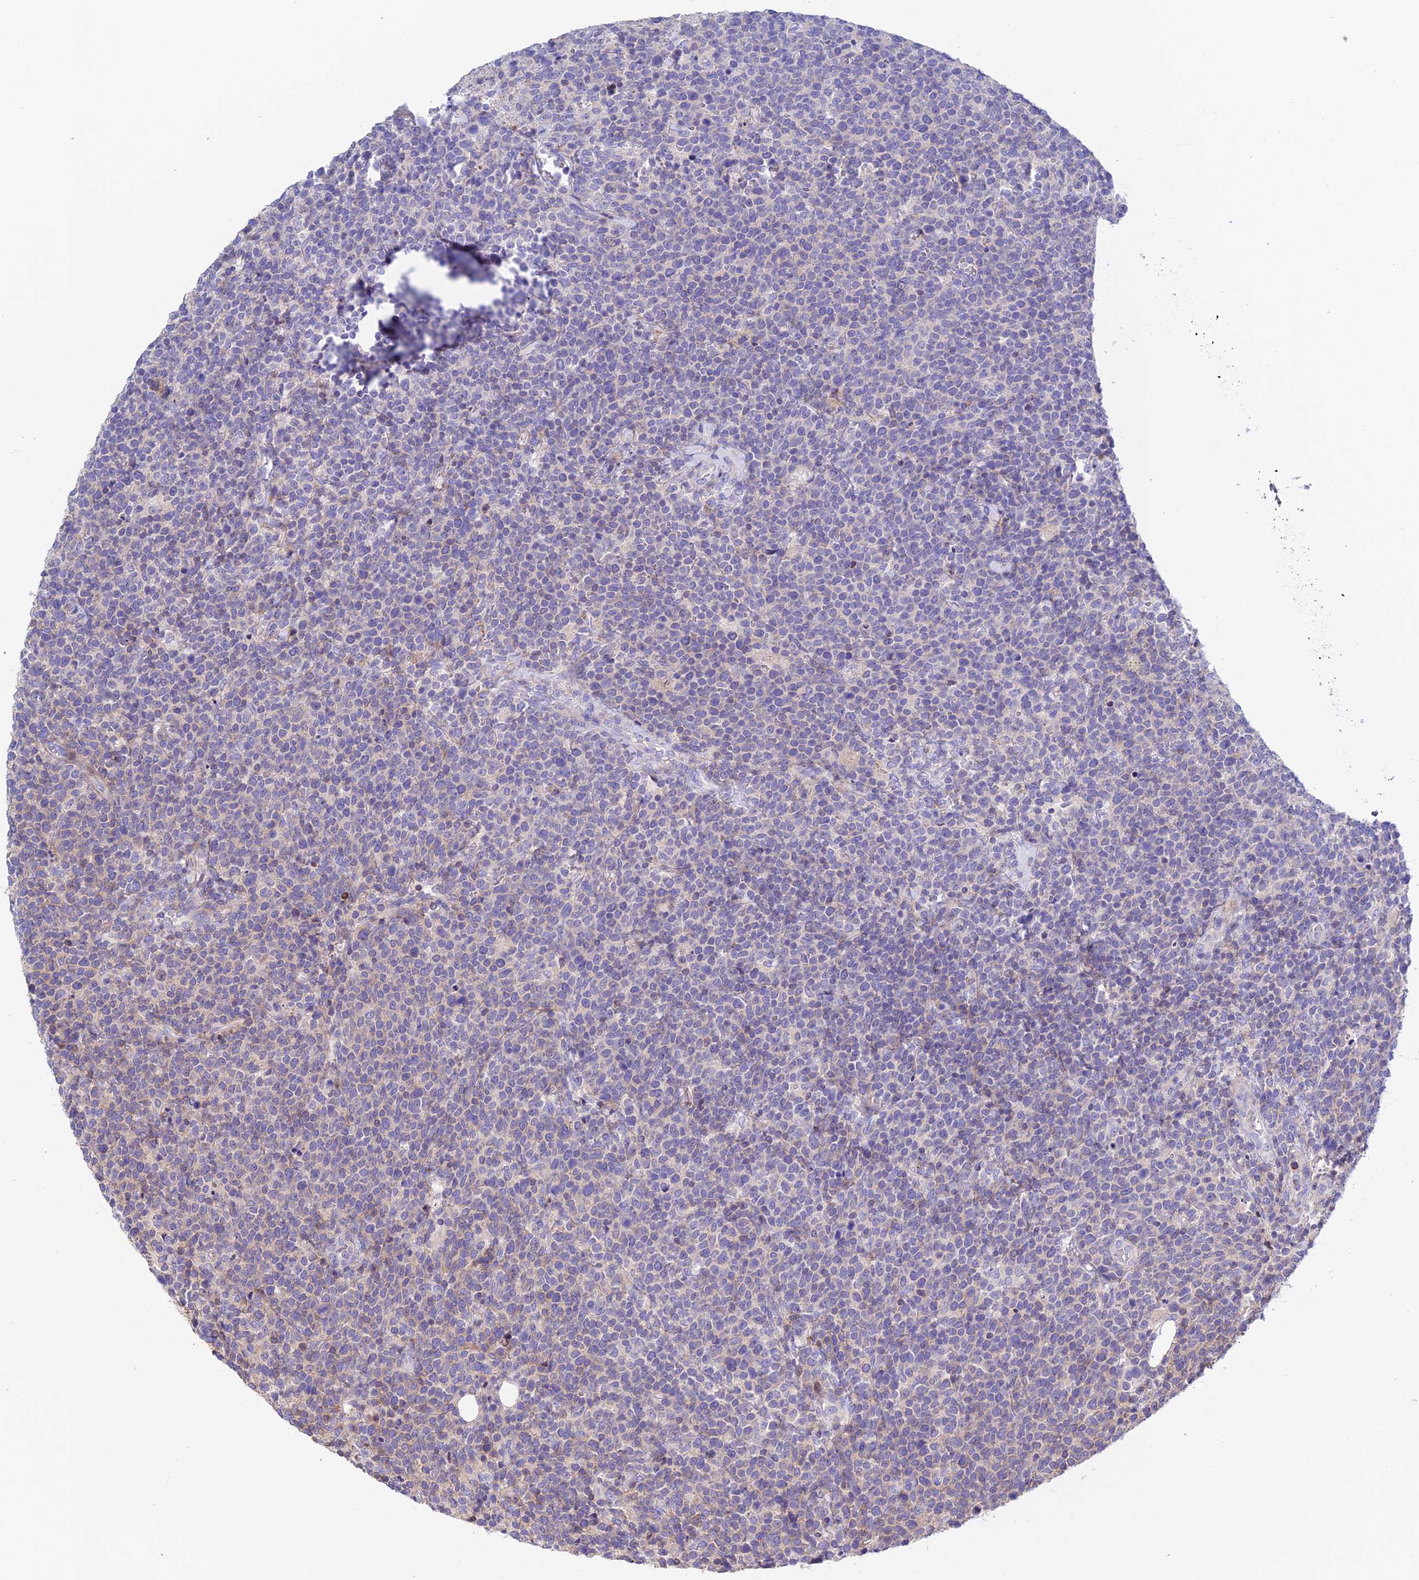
{"staining": {"intensity": "negative", "quantity": "none", "location": "none"}, "tissue": "lymphoma", "cell_type": "Tumor cells", "image_type": "cancer", "snomed": [{"axis": "morphology", "description": "Malignant lymphoma, non-Hodgkin's type, High grade"}, {"axis": "topography", "description": "Lymph node"}], "caption": "Lymphoma stained for a protein using IHC shows no staining tumor cells.", "gene": "PRIM1", "patient": {"sex": "male", "age": 61}}